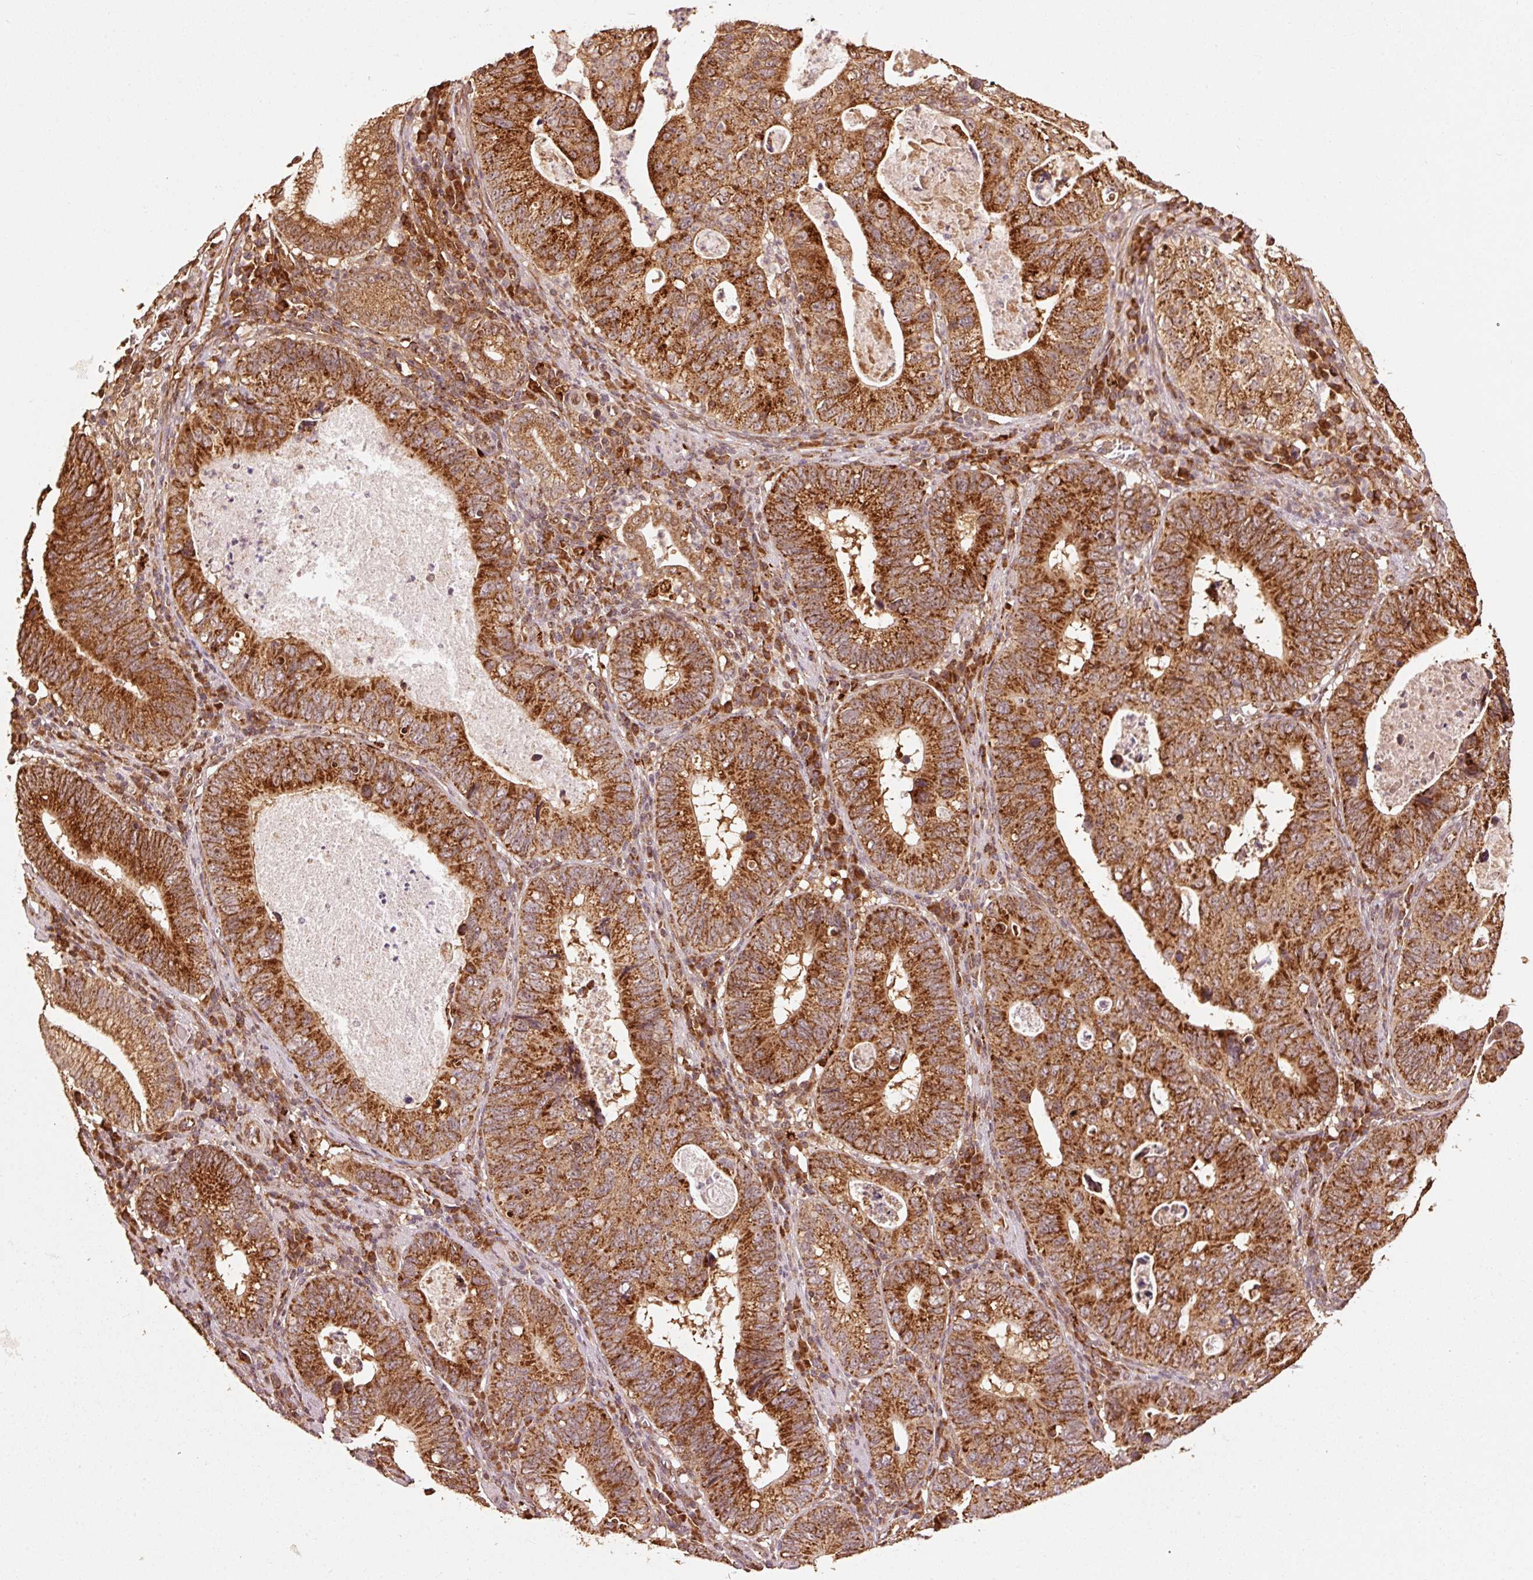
{"staining": {"intensity": "strong", "quantity": ">75%", "location": "cytoplasmic/membranous"}, "tissue": "stomach cancer", "cell_type": "Tumor cells", "image_type": "cancer", "snomed": [{"axis": "morphology", "description": "Adenocarcinoma, NOS"}, {"axis": "topography", "description": "Stomach"}], "caption": "Protein expression analysis of stomach cancer (adenocarcinoma) exhibits strong cytoplasmic/membranous positivity in about >75% of tumor cells.", "gene": "MRPL16", "patient": {"sex": "male", "age": 59}}